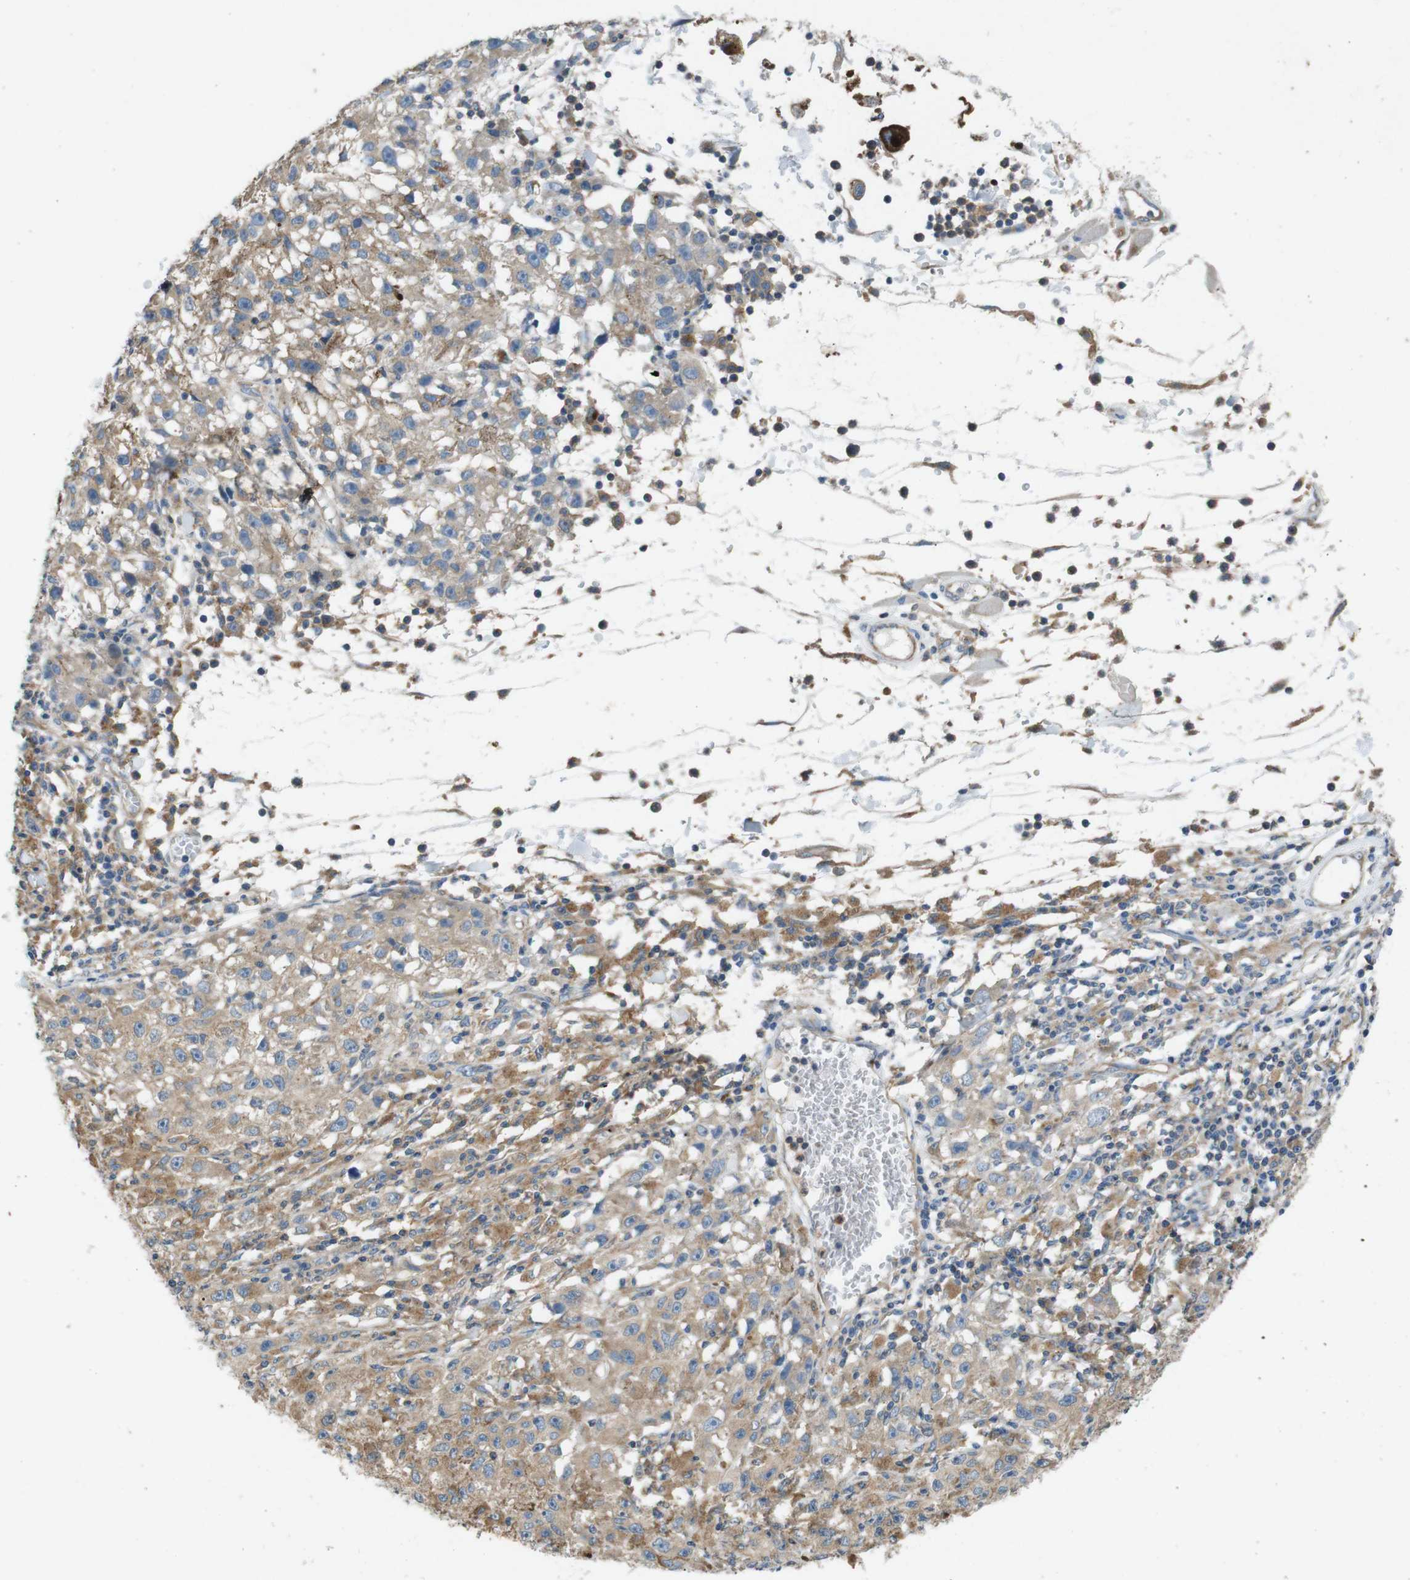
{"staining": {"intensity": "weak", "quantity": ">75%", "location": "cytoplasmic/membranous"}, "tissue": "melanoma", "cell_type": "Tumor cells", "image_type": "cancer", "snomed": [{"axis": "morphology", "description": "Malignant melanoma, NOS"}, {"axis": "topography", "description": "Skin"}], "caption": "Protein analysis of malignant melanoma tissue displays weak cytoplasmic/membranous positivity in about >75% of tumor cells.", "gene": "DCTN1", "patient": {"sex": "female", "age": 104}}